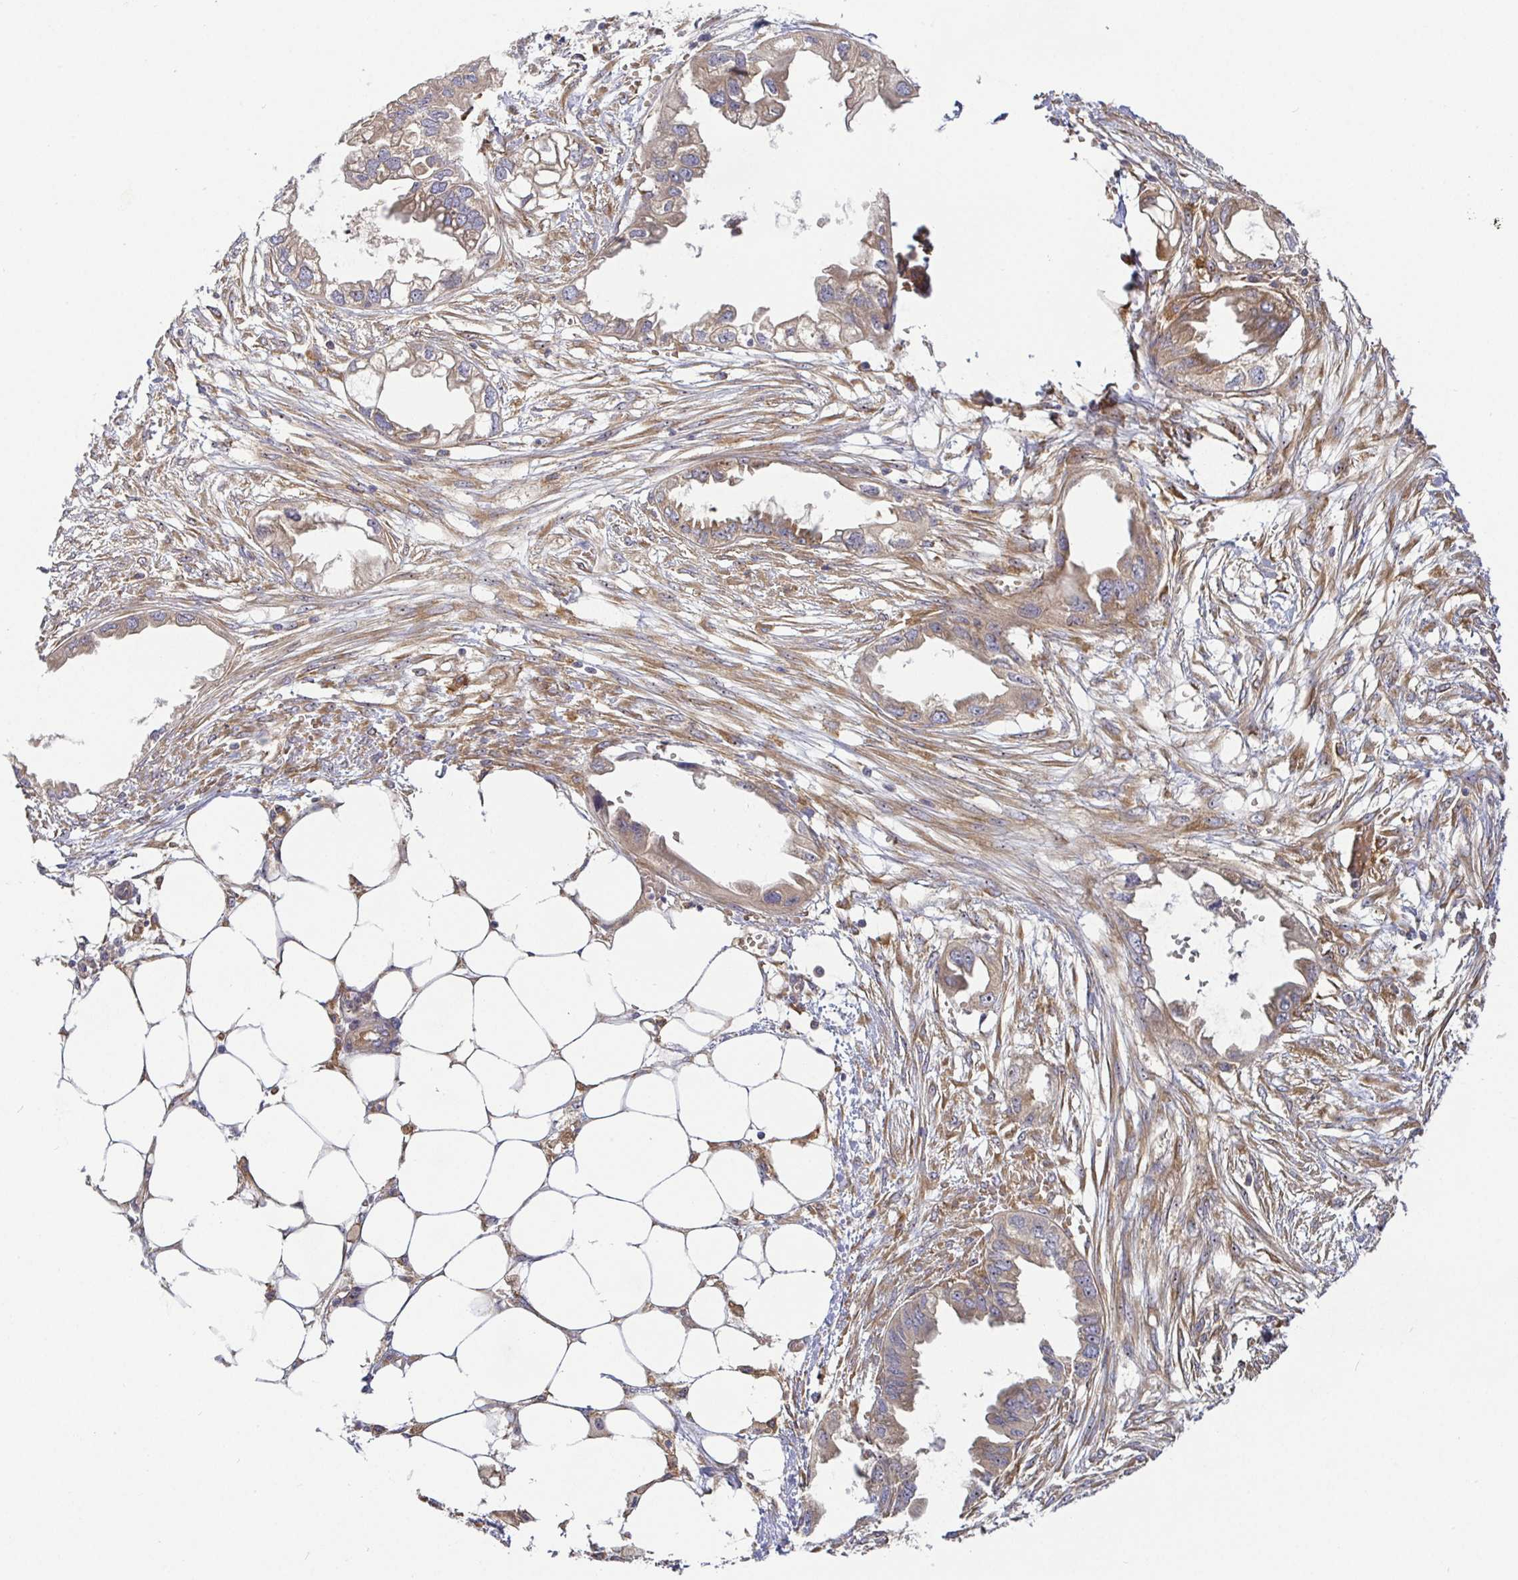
{"staining": {"intensity": "weak", "quantity": ">75%", "location": "cytoplasmic/membranous"}, "tissue": "endometrial cancer", "cell_type": "Tumor cells", "image_type": "cancer", "snomed": [{"axis": "morphology", "description": "Adenocarcinoma, NOS"}, {"axis": "morphology", "description": "Adenocarcinoma, metastatic, NOS"}, {"axis": "topography", "description": "Adipose tissue"}, {"axis": "topography", "description": "Endometrium"}], "caption": "This micrograph shows immunohistochemistry (IHC) staining of endometrial cancer, with low weak cytoplasmic/membranous expression in about >75% of tumor cells.", "gene": "SNX8", "patient": {"sex": "female", "age": 67}}